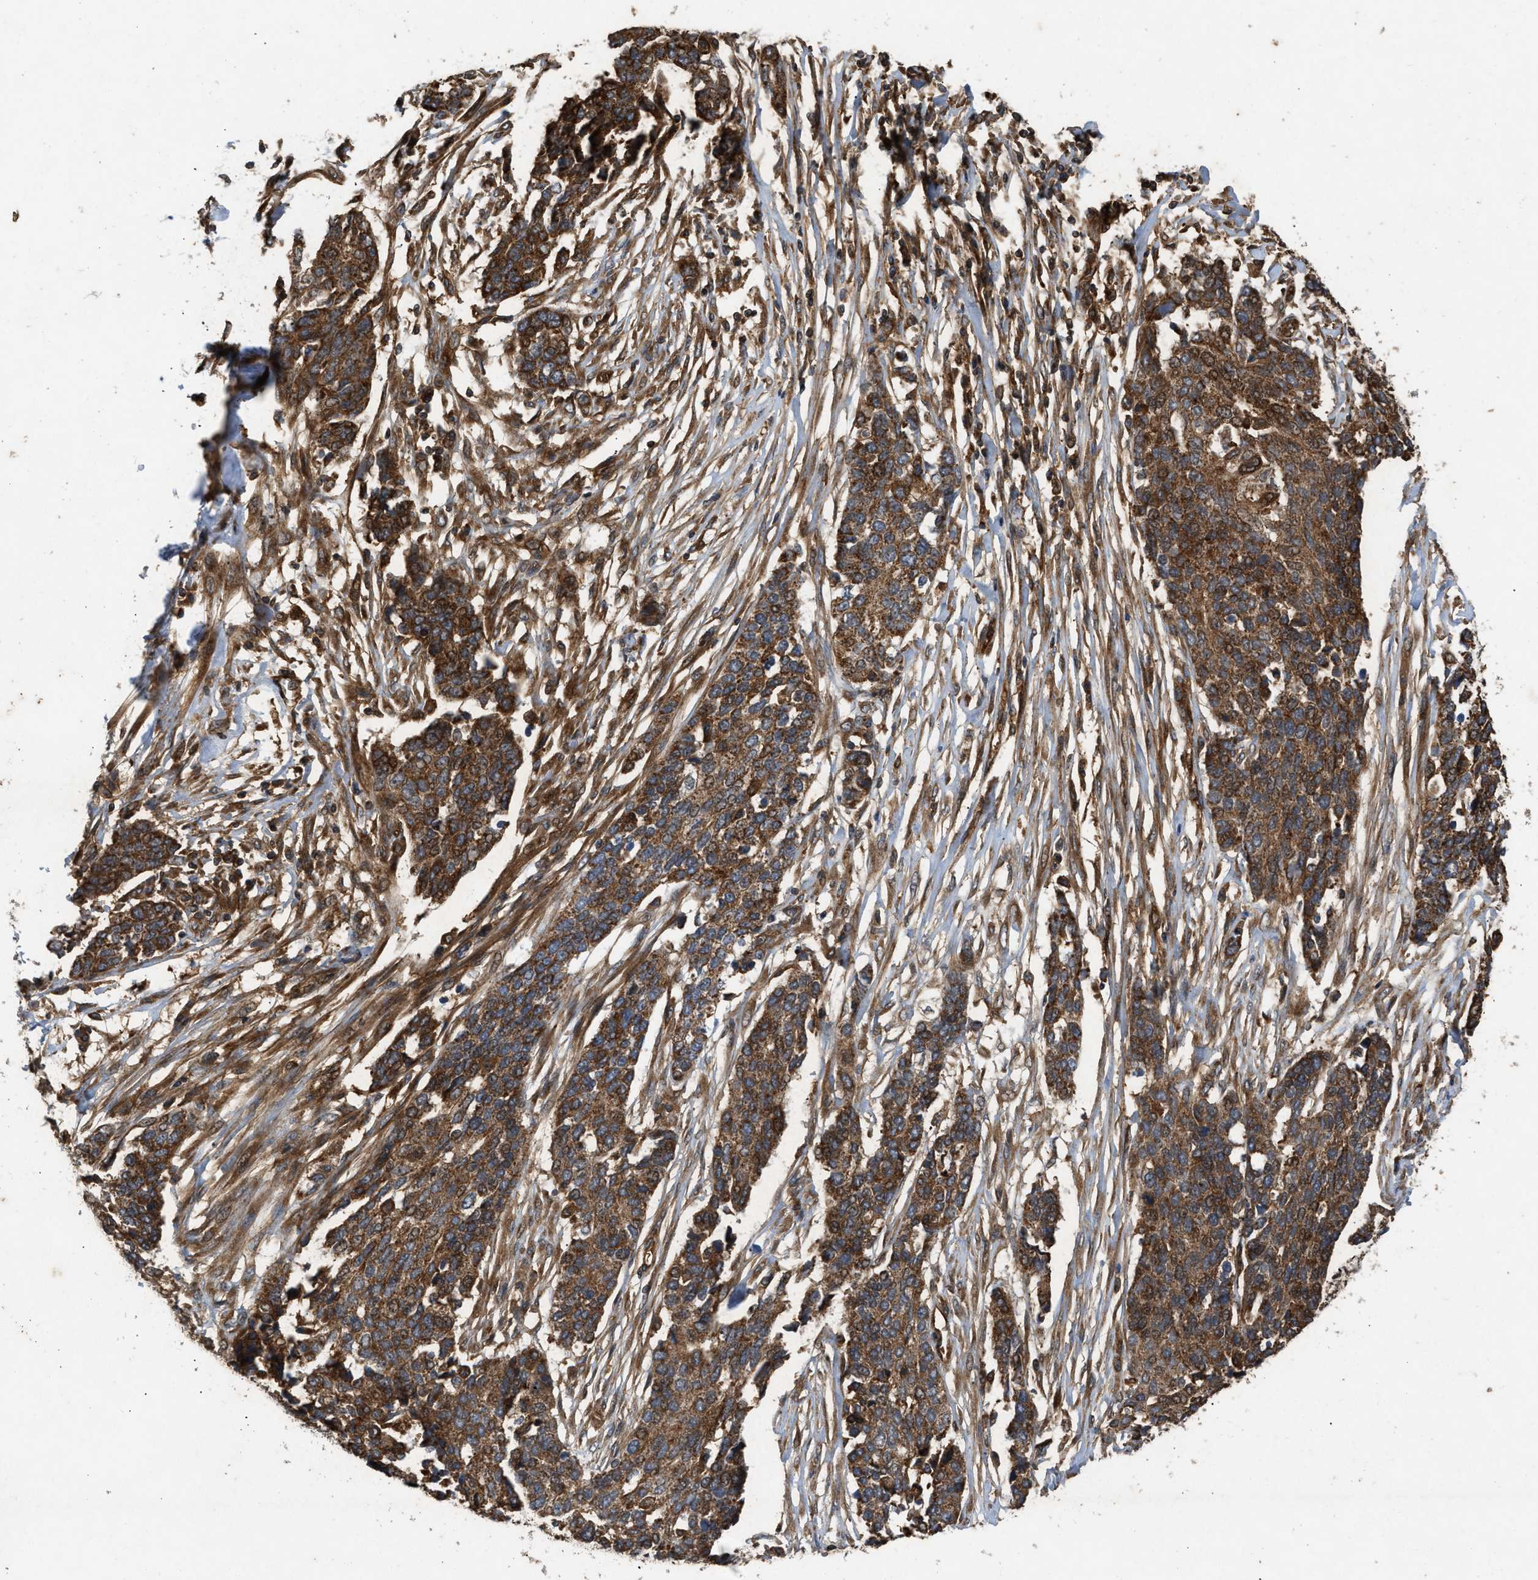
{"staining": {"intensity": "strong", "quantity": ">75%", "location": "cytoplasmic/membranous"}, "tissue": "ovarian cancer", "cell_type": "Tumor cells", "image_type": "cancer", "snomed": [{"axis": "morphology", "description": "Cystadenocarcinoma, serous, NOS"}, {"axis": "topography", "description": "Ovary"}], "caption": "IHC (DAB (3,3'-diaminobenzidine)) staining of ovarian cancer (serous cystadenocarcinoma) demonstrates strong cytoplasmic/membranous protein positivity in approximately >75% of tumor cells.", "gene": "GNB4", "patient": {"sex": "female", "age": 44}}